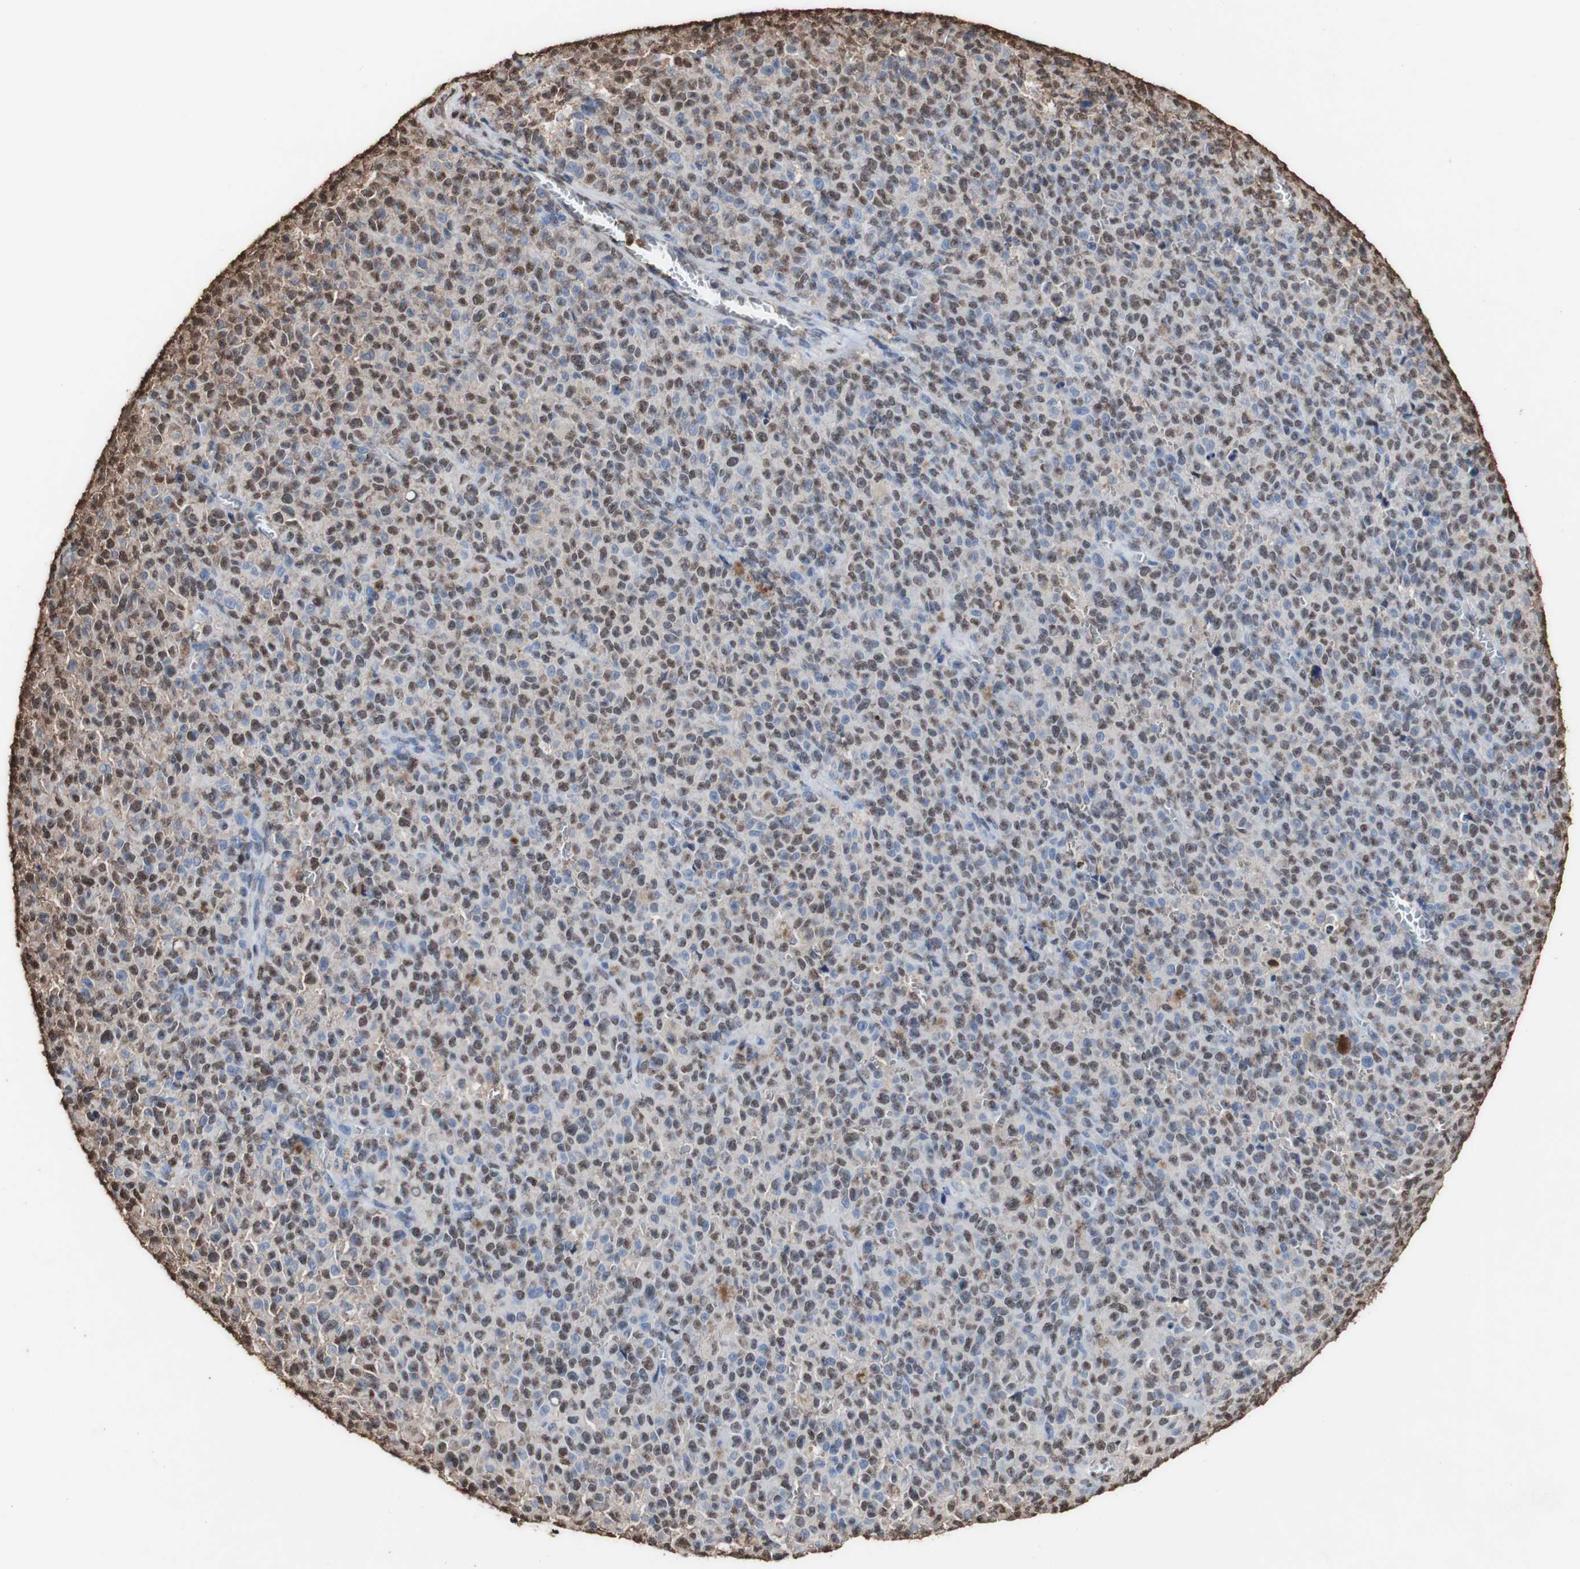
{"staining": {"intensity": "strong", "quantity": "25%-75%", "location": "cytoplasmic/membranous,nuclear"}, "tissue": "melanoma", "cell_type": "Tumor cells", "image_type": "cancer", "snomed": [{"axis": "morphology", "description": "Malignant melanoma, NOS"}, {"axis": "topography", "description": "Skin"}], "caption": "Malignant melanoma stained with DAB (3,3'-diaminobenzidine) immunohistochemistry shows high levels of strong cytoplasmic/membranous and nuclear positivity in approximately 25%-75% of tumor cells.", "gene": "PIDD1", "patient": {"sex": "female", "age": 82}}